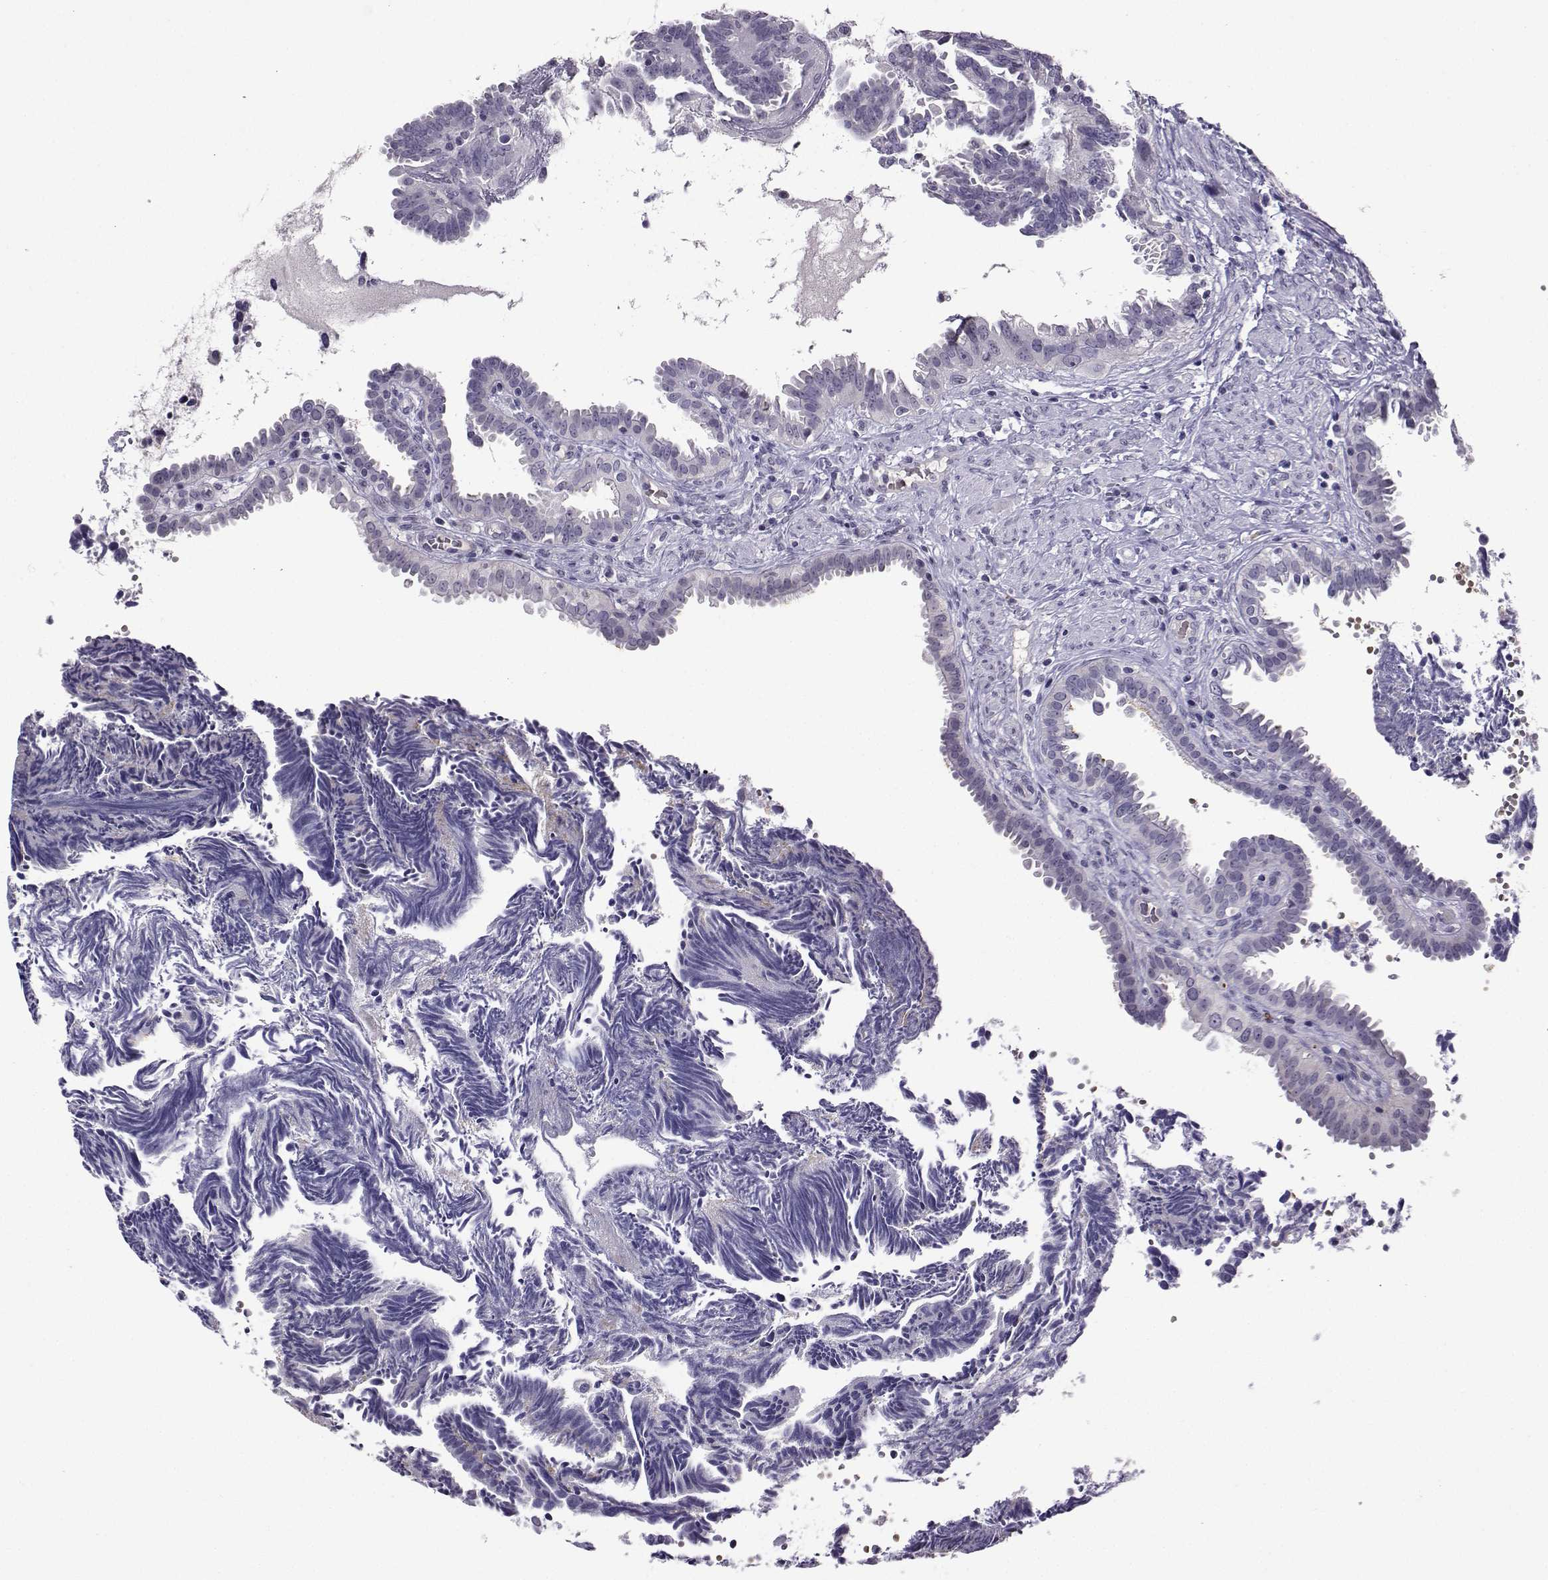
{"staining": {"intensity": "negative", "quantity": "none", "location": "none"}, "tissue": "fallopian tube", "cell_type": "Glandular cells", "image_type": "normal", "snomed": [{"axis": "morphology", "description": "Normal tissue, NOS"}, {"axis": "topography", "description": "Fallopian tube"}], "caption": "An immunohistochemistry histopathology image of benign fallopian tube is shown. There is no staining in glandular cells of fallopian tube. (Brightfield microscopy of DAB IHC at high magnification).", "gene": "LRFN2", "patient": {"sex": "female", "age": 39}}